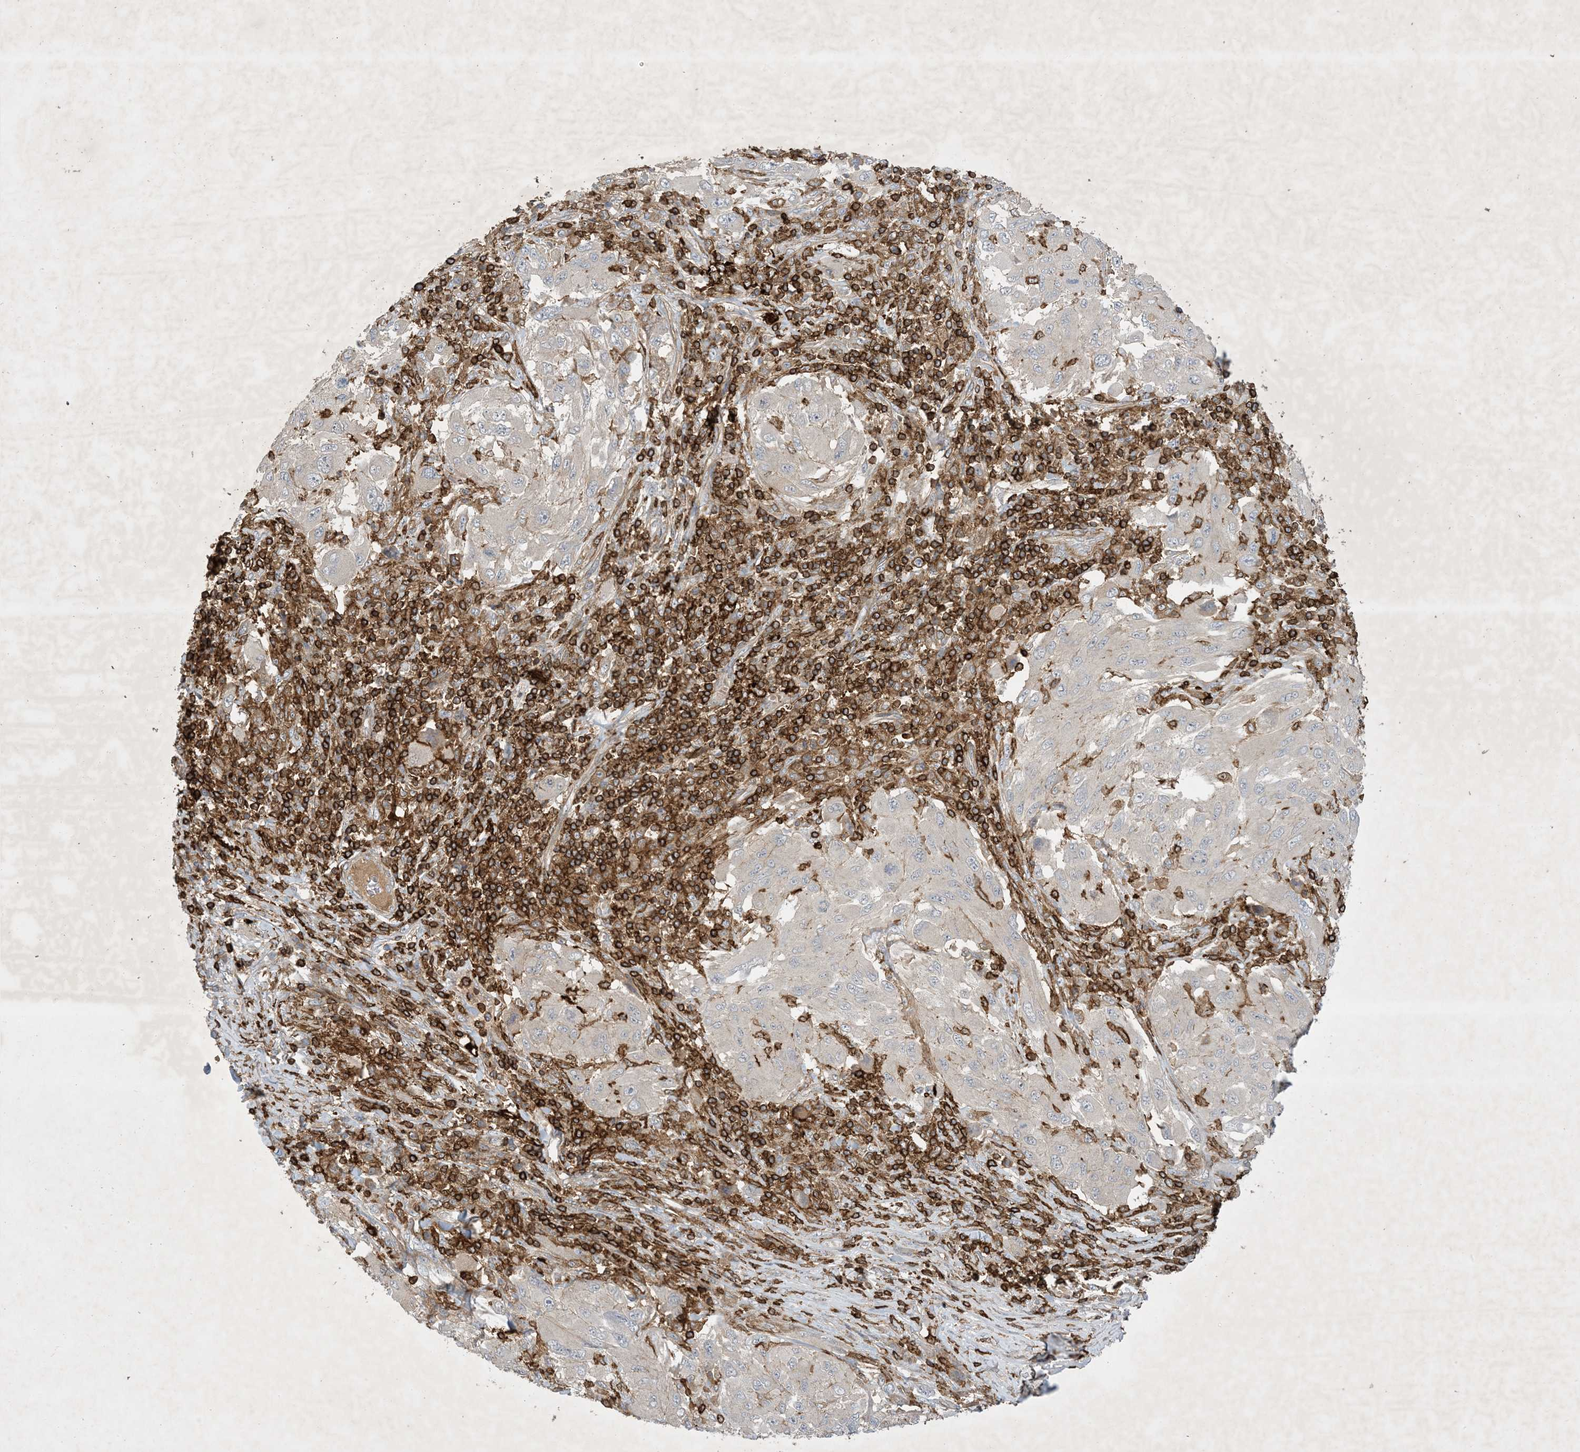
{"staining": {"intensity": "negative", "quantity": "none", "location": "none"}, "tissue": "melanoma", "cell_type": "Tumor cells", "image_type": "cancer", "snomed": [{"axis": "morphology", "description": "Malignant melanoma, NOS"}, {"axis": "topography", "description": "Skin"}], "caption": "Micrograph shows no significant protein staining in tumor cells of malignant melanoma.", "gene": "AK9", "patient": {"sex": "female", "age": 91}}